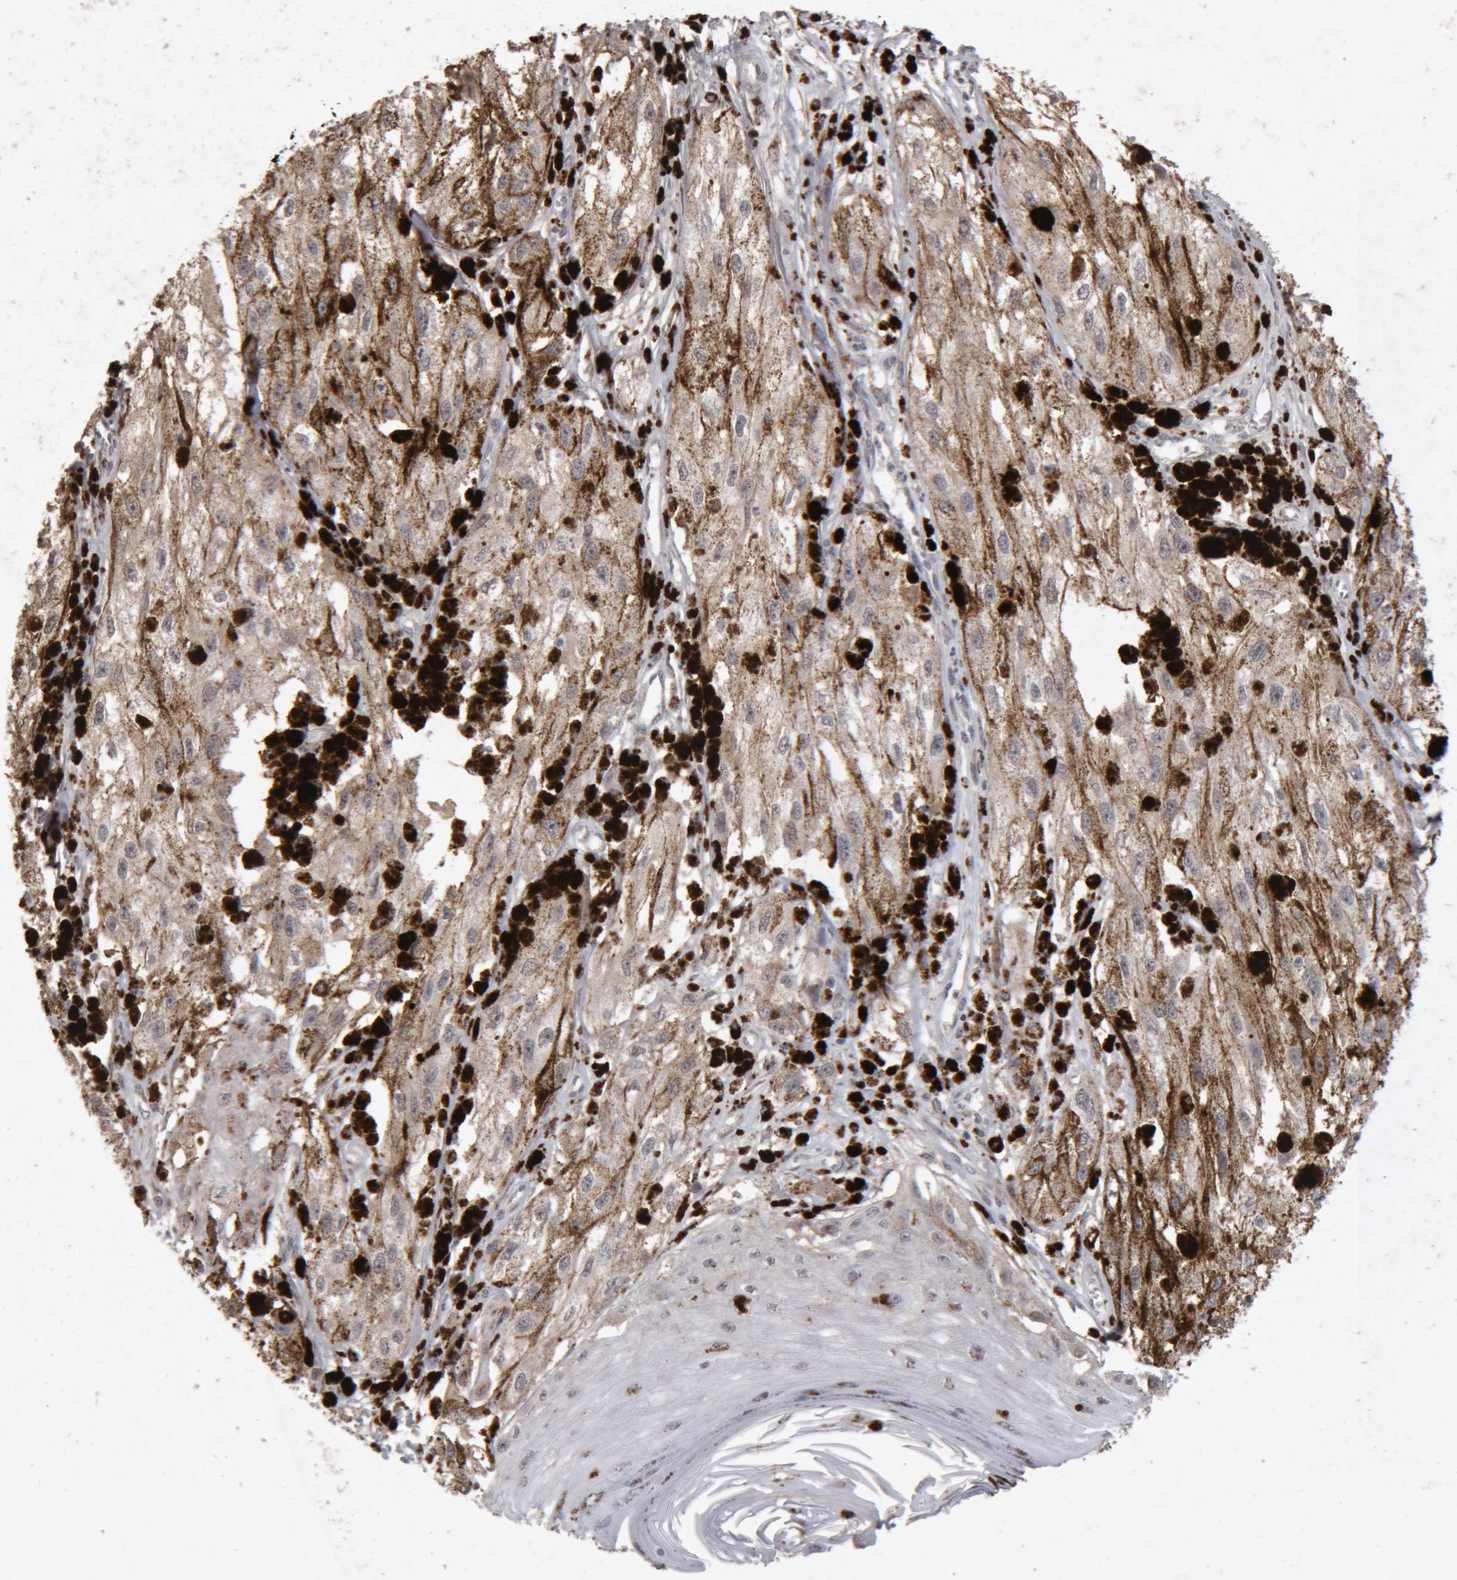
{"staining": {"intensity": "negative", "quantity": "none", "location": "none"}, "tissue": "melanoma", "cell_type": "Tumor cells", "image_type": "cancer", "snomed": [{"axis": "morphology", "description": "Malignant melanoma, NOS"}, {"axis": "topography", "description": "Skin"}], "caption": "This is an immunohistochemistry (IHC) image of melanoma. There is no positivity in tumor cells.", "gene": "MEP1A", "patient": {"sex": "male", "age": 88}}